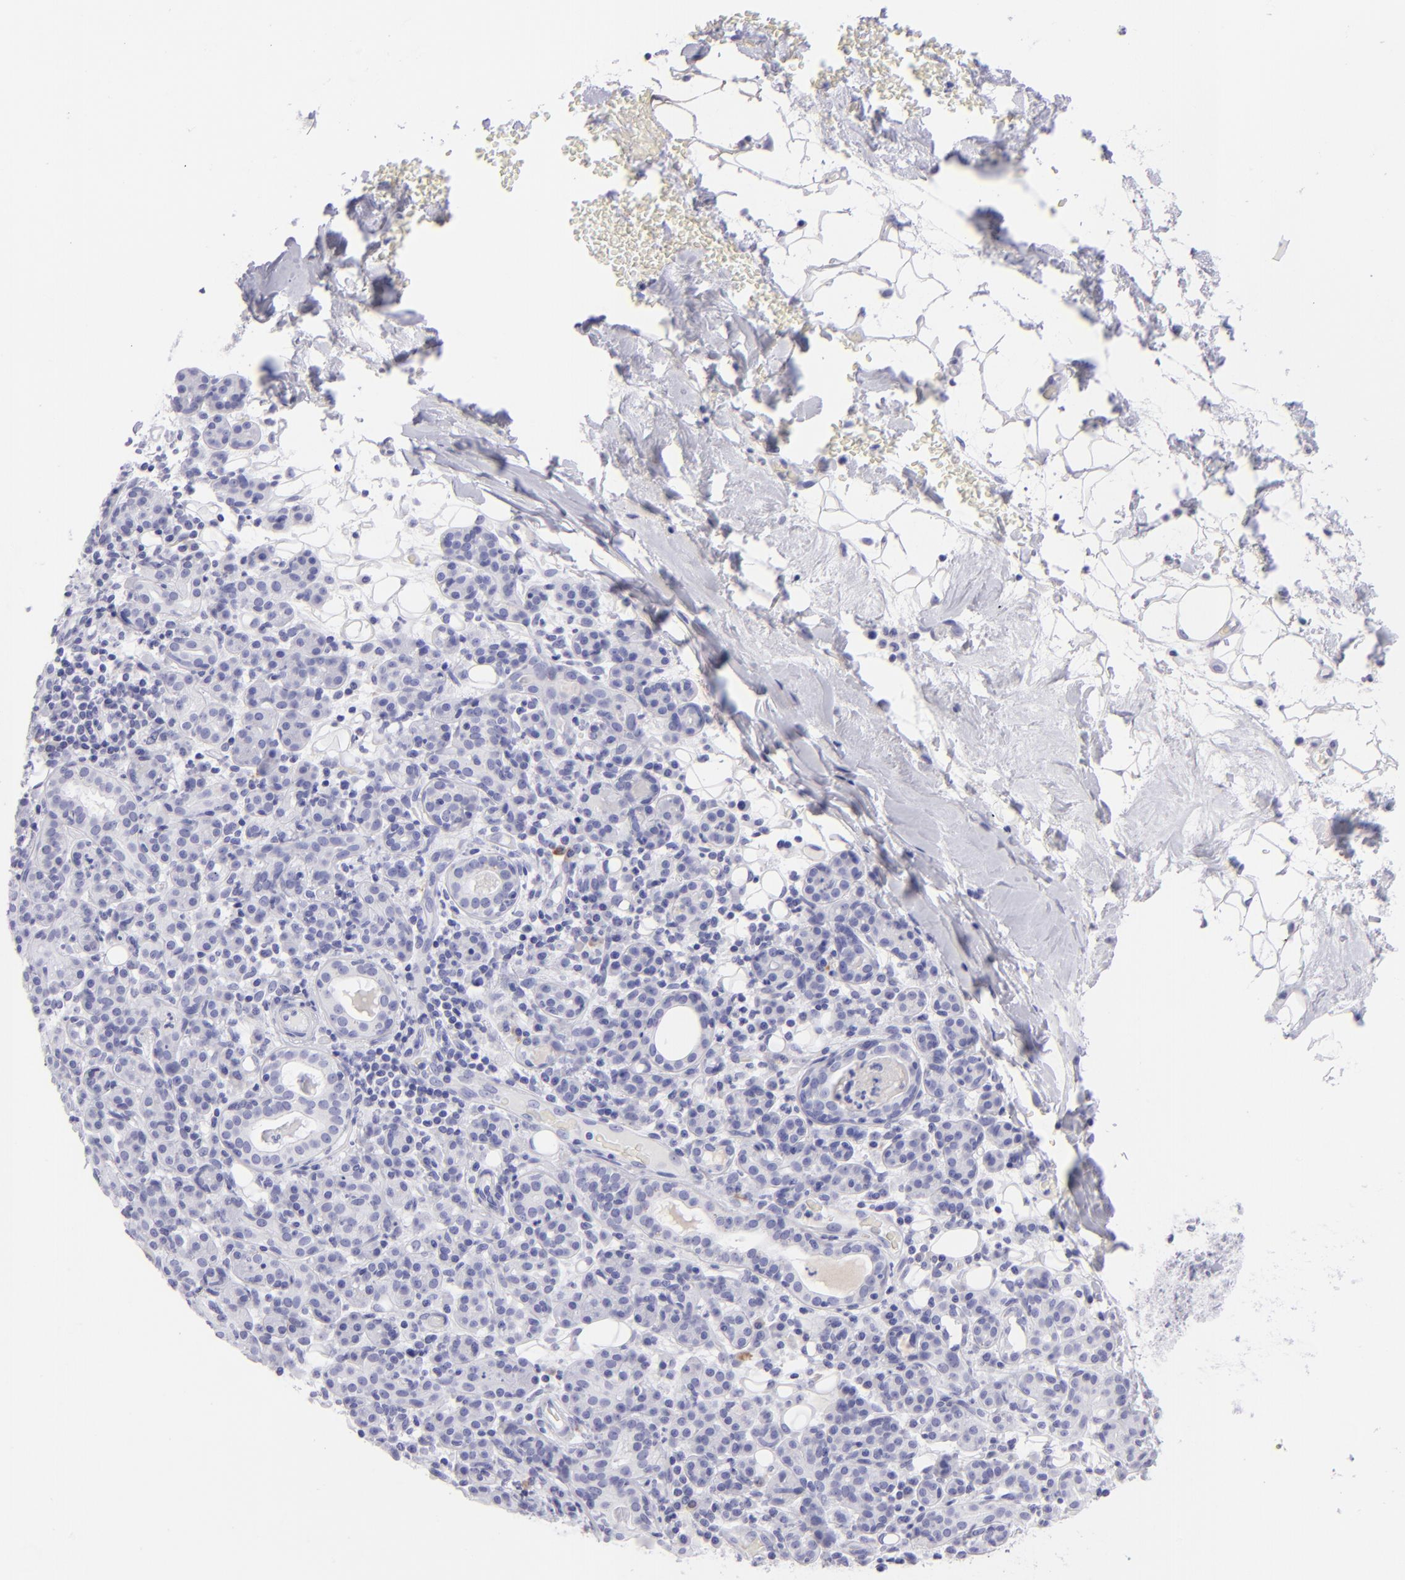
{"staining": {"intensity": "negative", "quantity": "none", "location": "none"}, "tissue": "skin cancer", "cell_type": "Tumor cells", "image_type": "cancer", "snomed": [{"axis": "morphology", "description": "Squamous cell carcinoma, NOS"}, {"axis": "topography", "description": "Skin"}], "caption": "The photomicrograph exhibits no staining of tumor cells in skin squamous cell carcinoma.", "gene": "SLC1A2", "patient": {"sex": "male", "age": 84}}